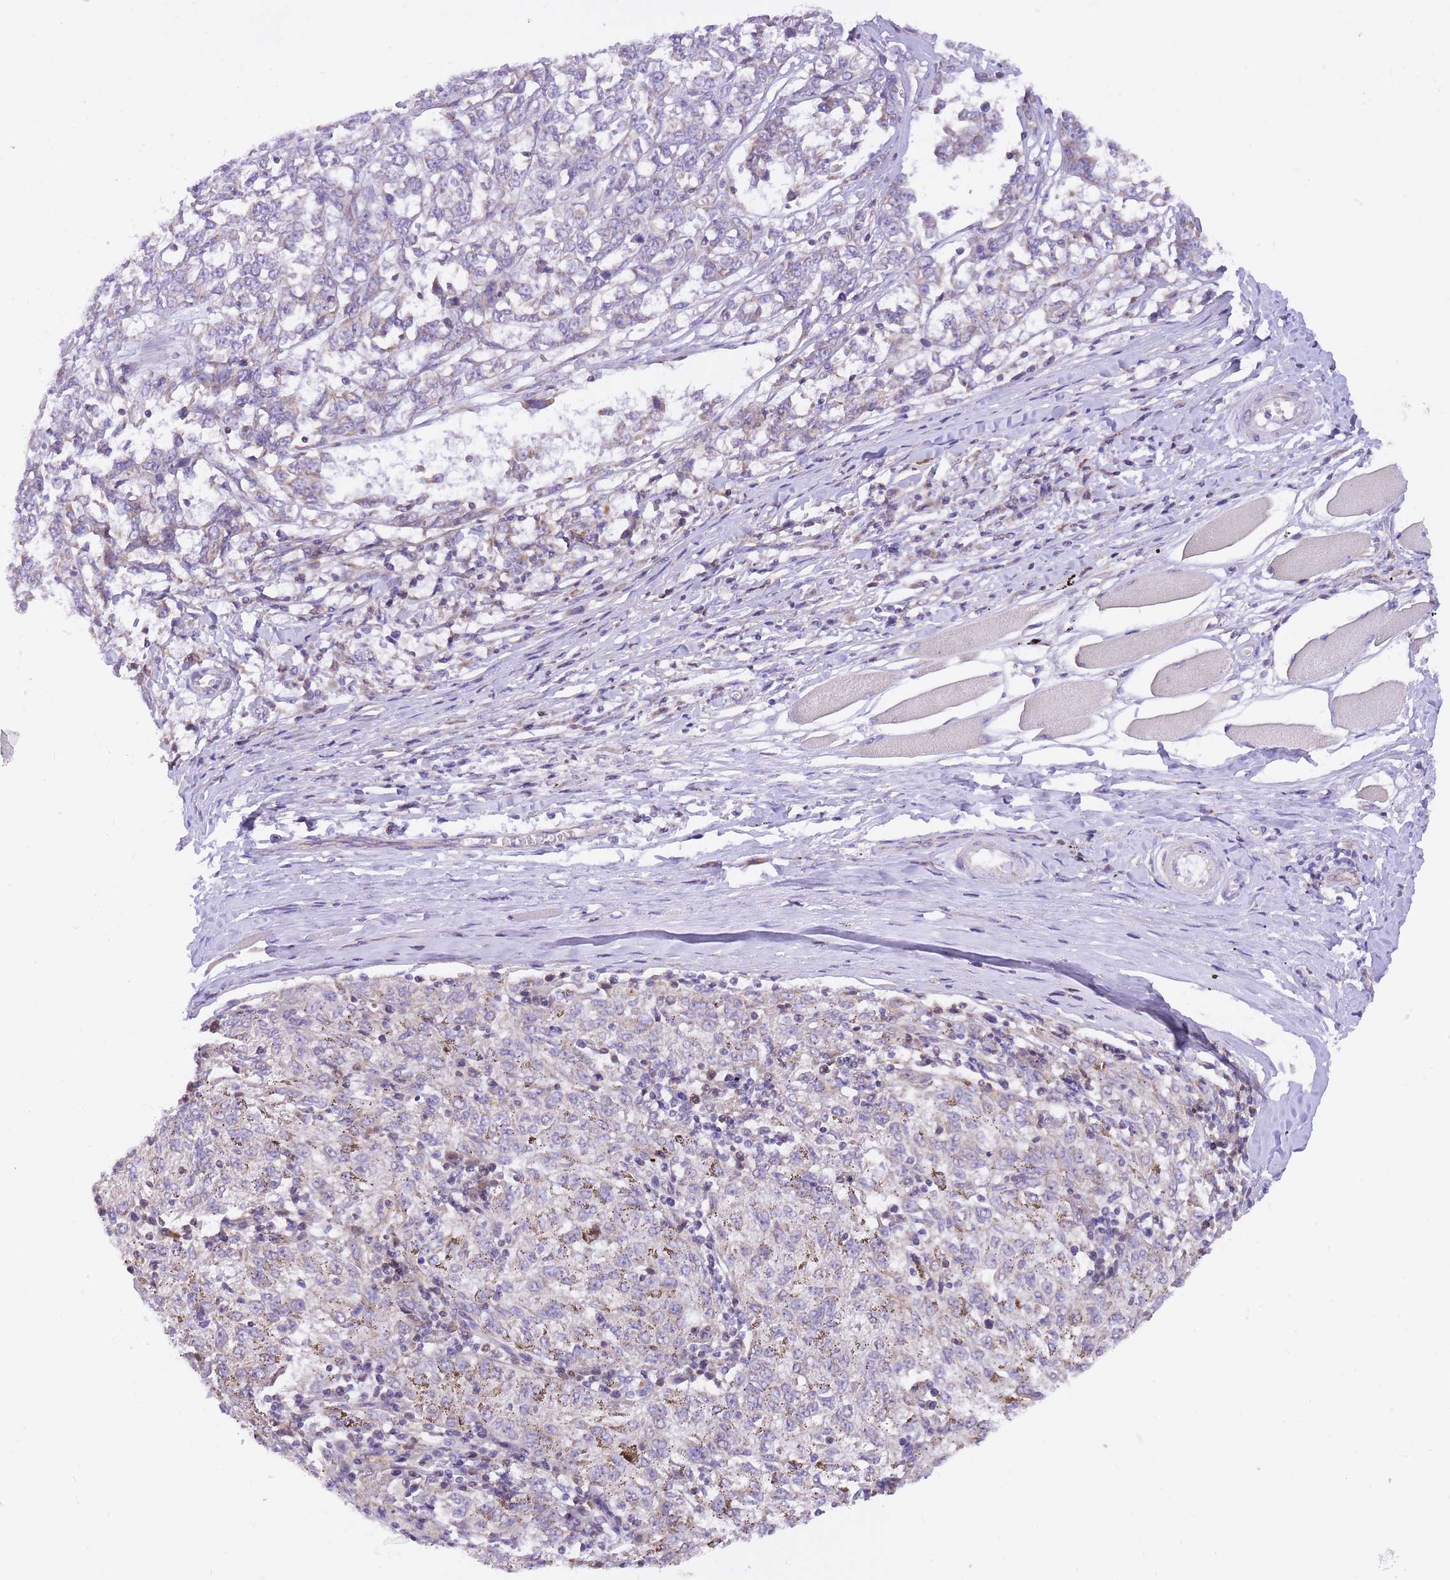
{"staining": {"intensity": "negative", "quantity": "none", "location": "none"}, "tissue": "melanoma", "cell_type": "Tumor cells", "image_type": "cancer", "snomed": [{"axis": "morphology", "description": "Malignant melanoma, NOS"}, {"axis": "topography", "description": "Skin"}], "caption": "DAB immunohistochemical staining of human melanoma shows no significant expression in tumor cells.", "gene": "TOPAZ1", "patient": {"sex": "female", "age": 72}}